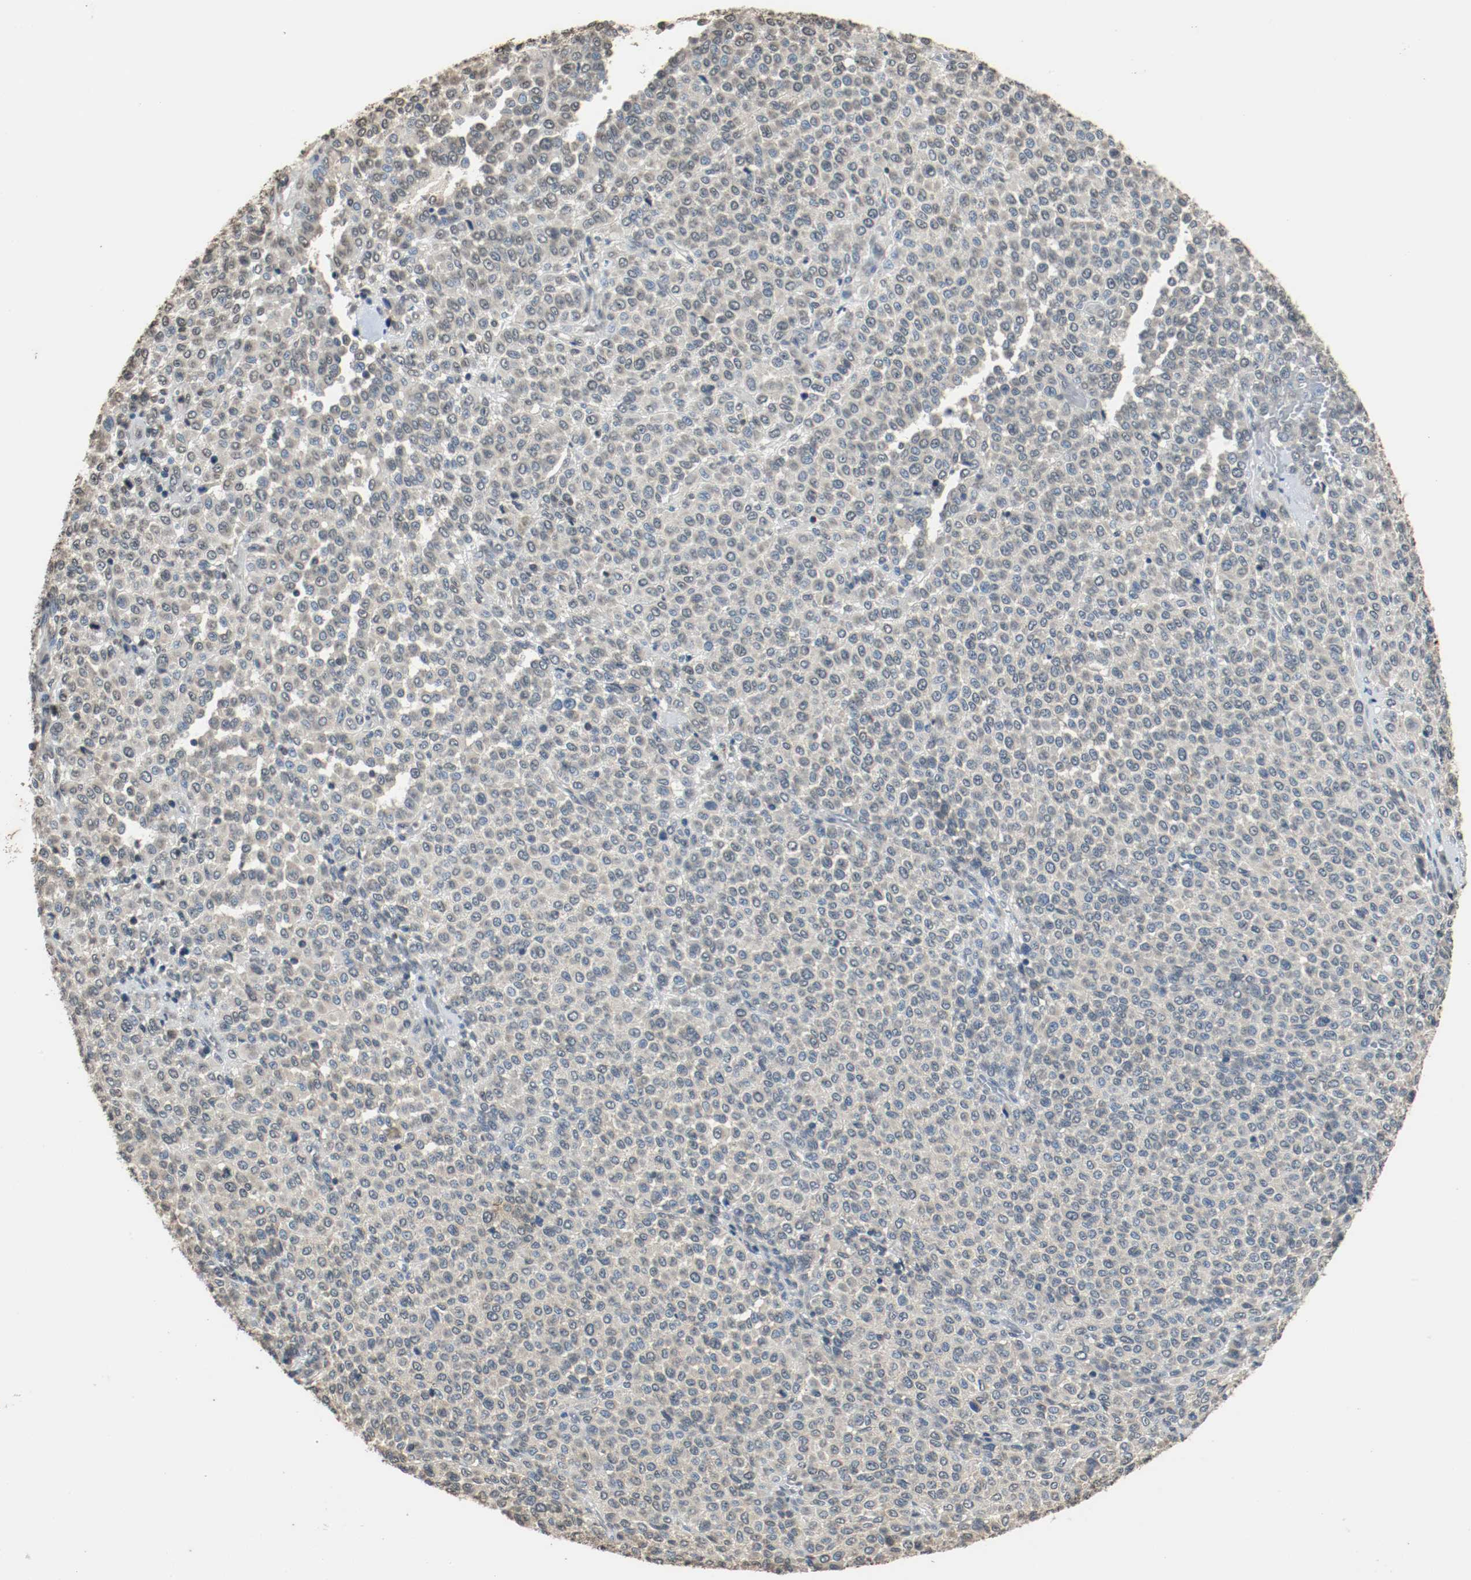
{"staining": {"intensity": "weak", "quantity": "25%-75%", "location": "cytoplasmic/membranous"}, "tissue": "melanoma", "cell_type": "Tumor cells", "image_type": "cancer", "snomed": [{"axis": "morphology", "description": "Malignant melanoma, Metastatic site"}, {"axis": "topography", "description": "Pancreas"}], "caption": "IHC of melanoma exhibits low levels of weak cytoplasmic/membranous staining in approximately 25%-75% of tumor cells.", "gene": "RTN4", "patient": {"sex": "female", "age": 30}}